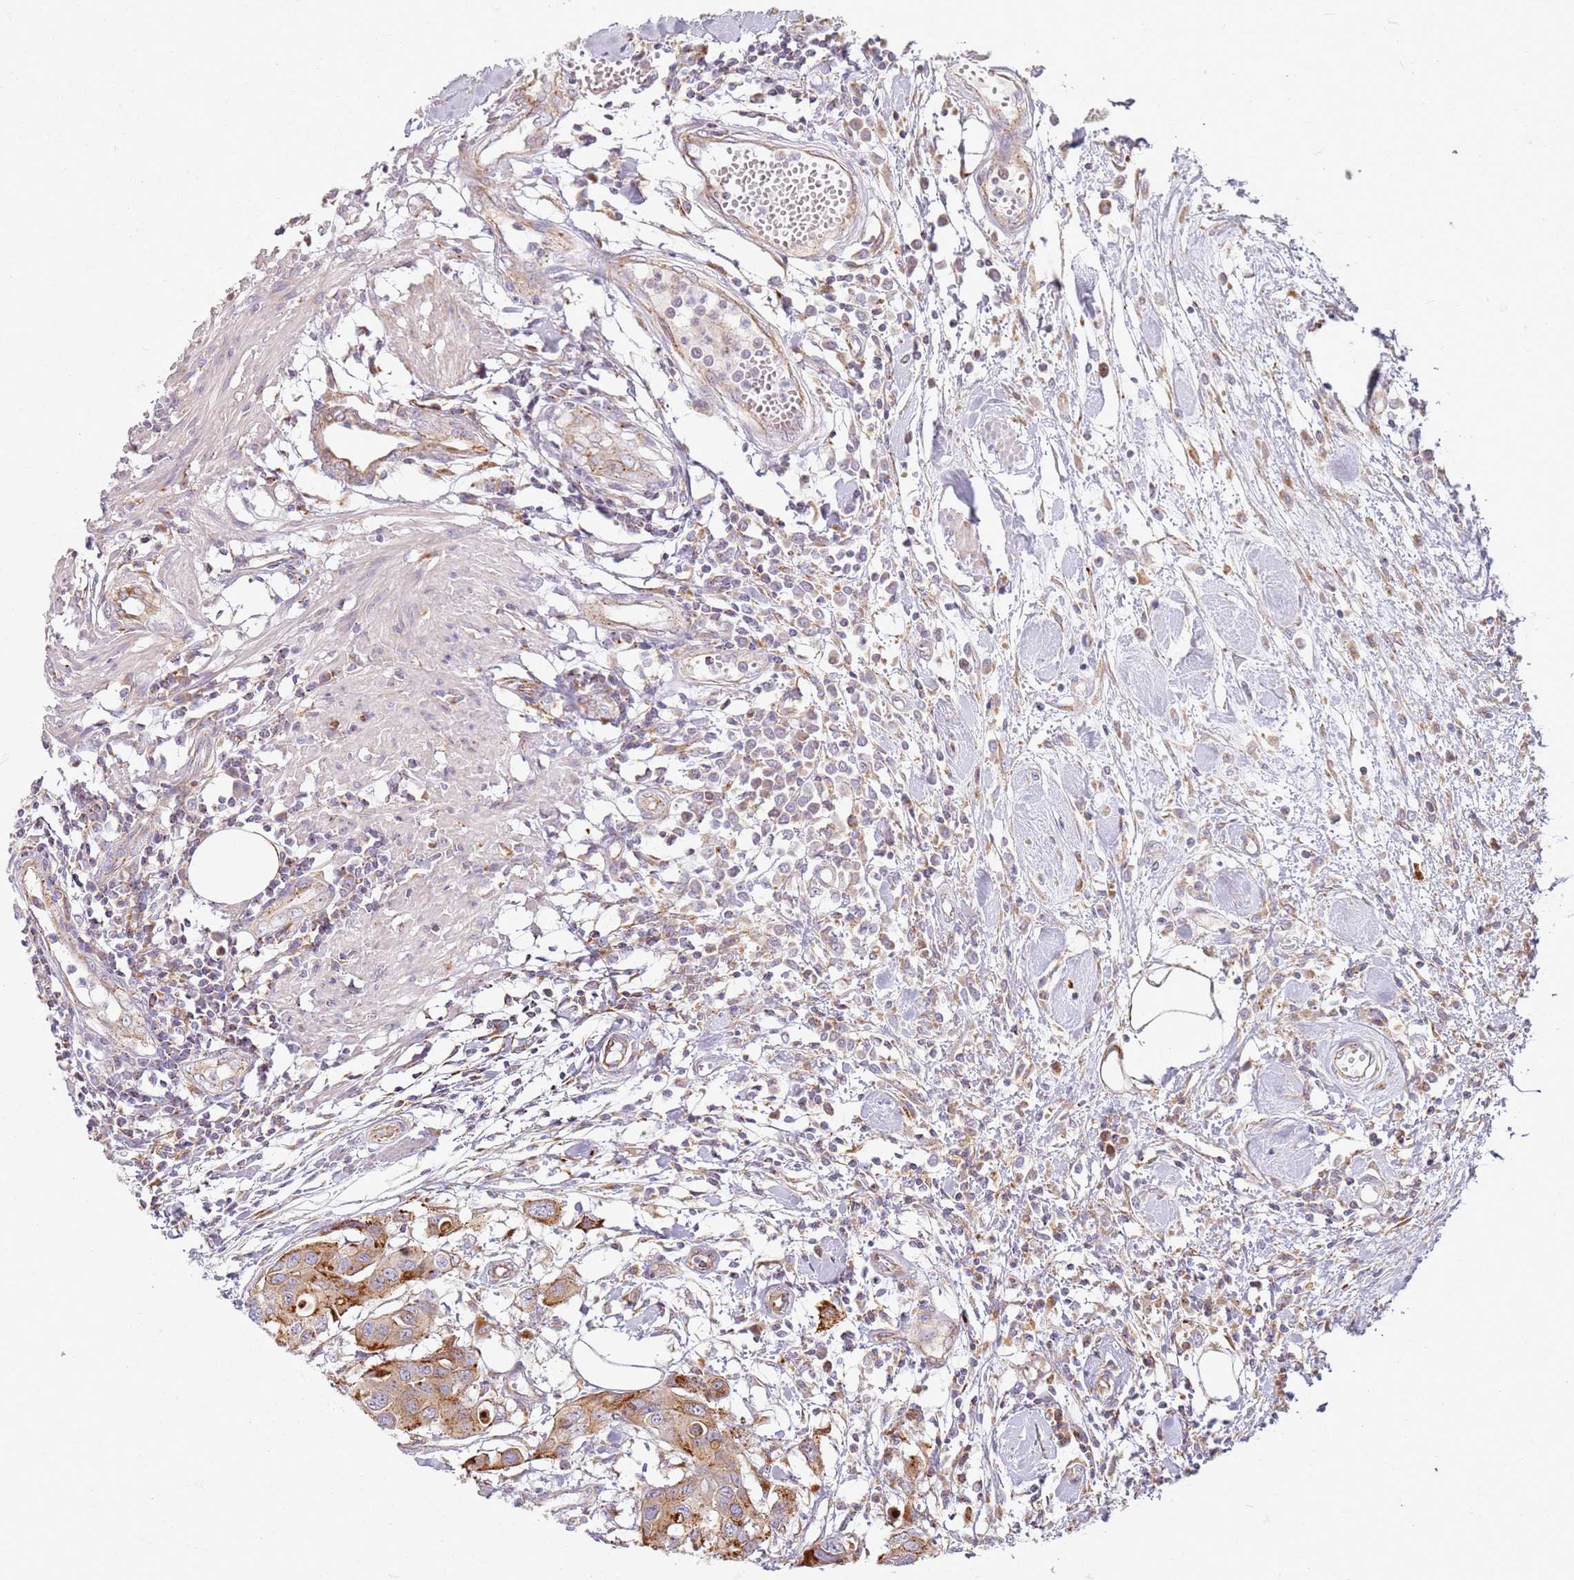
{"staining": {"intensity": "moderate", "quantity": ">75%", "location": "cytoplasmic/membranous"}, "tissue": "colorectal cancer", "cell_type": "Tumor cells", "image_type": "cancer", "snomed": [{"axis": "morphology", "description": "Adenocarcinoma, NOS"}, {"axis": "topography", "description": "Colon"}], "caption": "The image demonstrates a brown stain indicating the presence of a protein in the cytoplasmic/membranous of tumor cells in colorectal adenocarcinoma.", "gene": "PROKR2", "patient": {"sex": "male", "age": 77}}